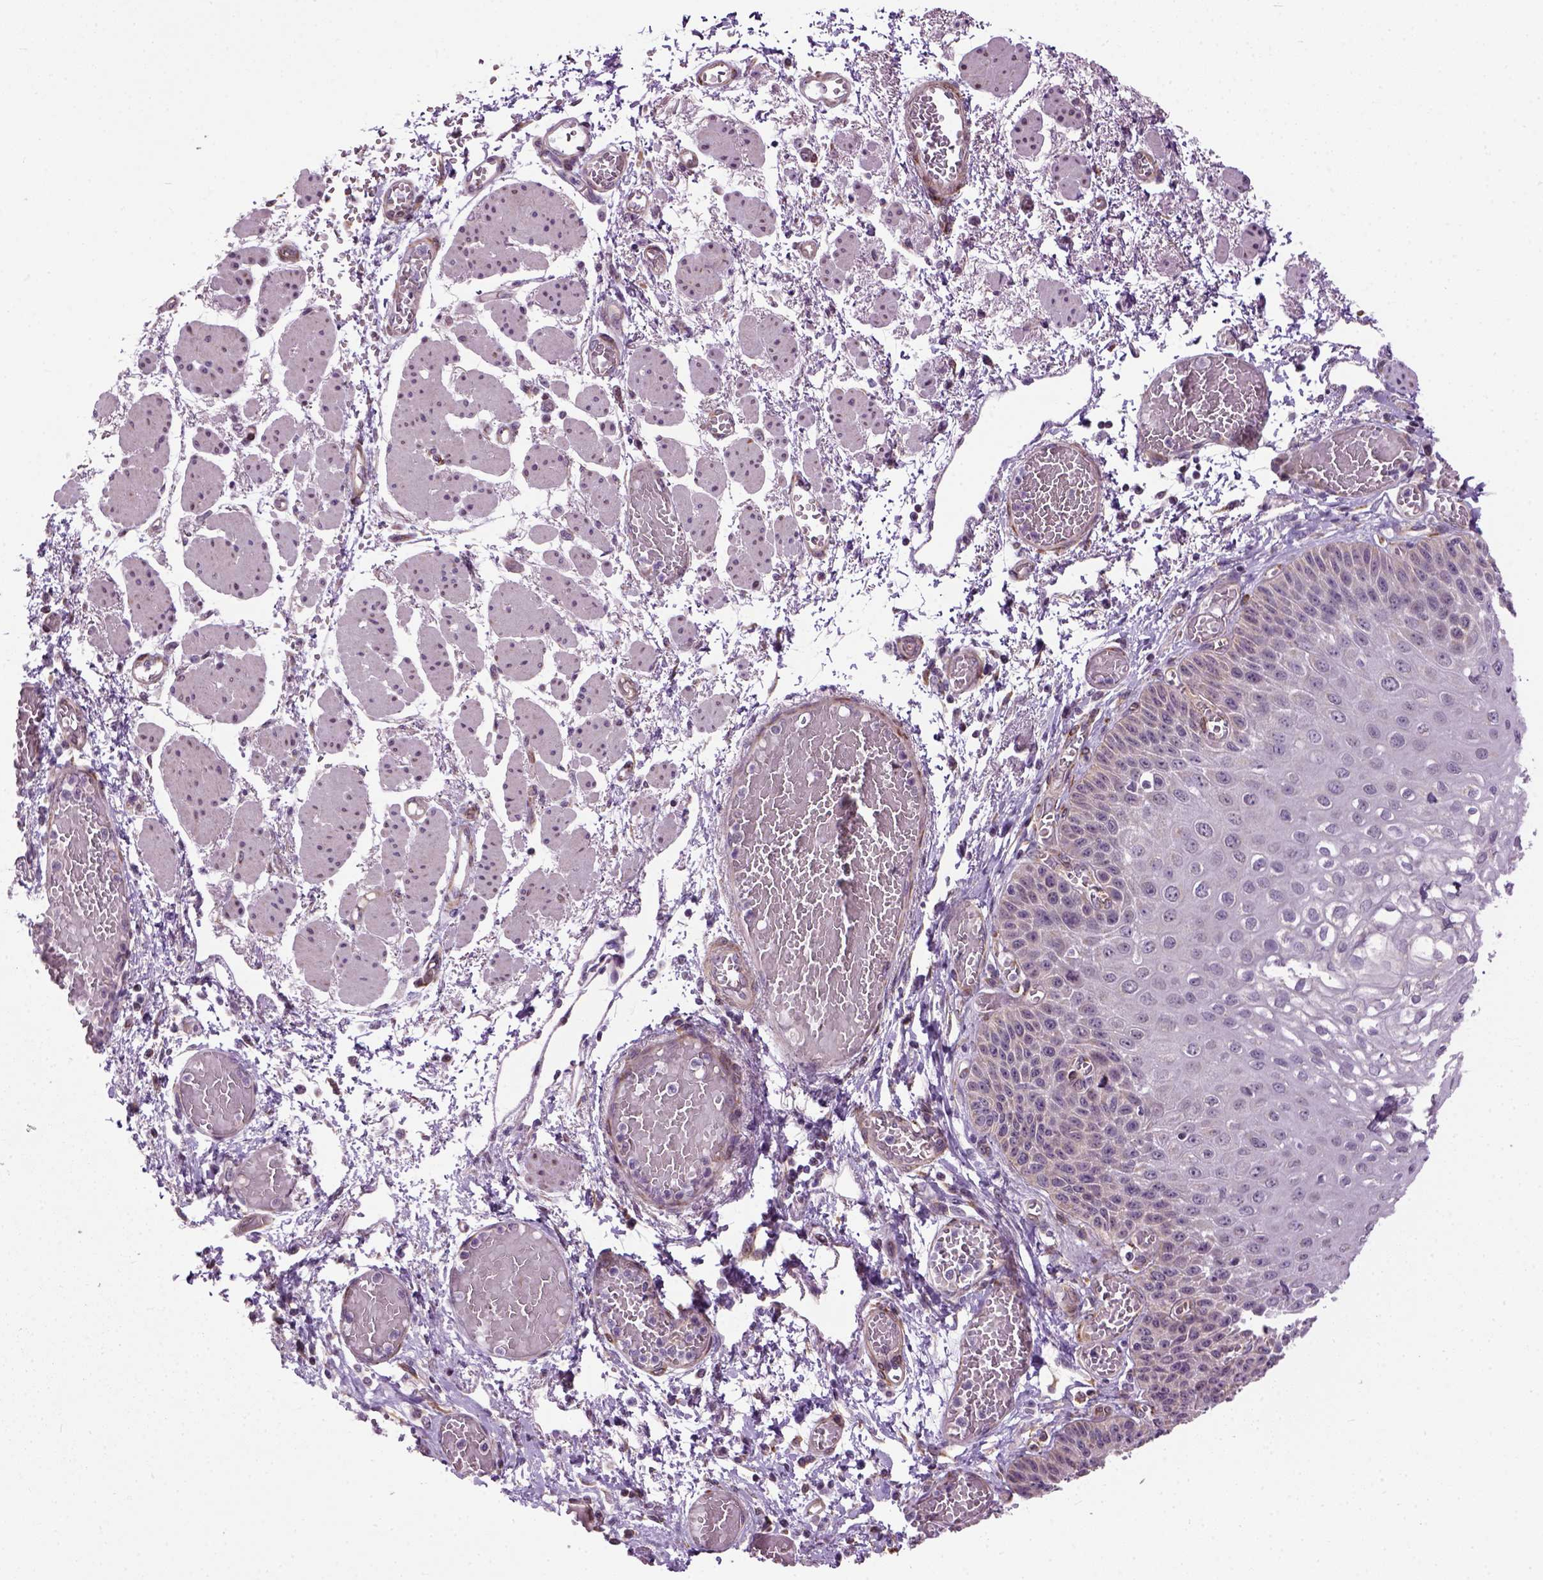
{"staining": {"intensity": "weak", "quantity": "<25%", "location": "cytoplasmic/membranous"}, "tissue": "esophagus", "cell_type": "Squamous epithelial cells", "image_type": "normal", "snomed": [{"axis": "morphology", "description": "Normal tissue, NOS"}, {"axis": "morphology", "description": "Adenocarcinoma, NOS"}, {"axis": "topography", "description": "Esophagus"}], "caption": "Human esophagus stained for a protein using IHC displays no positivity in squamous epithelial cells.", "gene": "XK", "patient": {"sex": "male", "age": 81}}